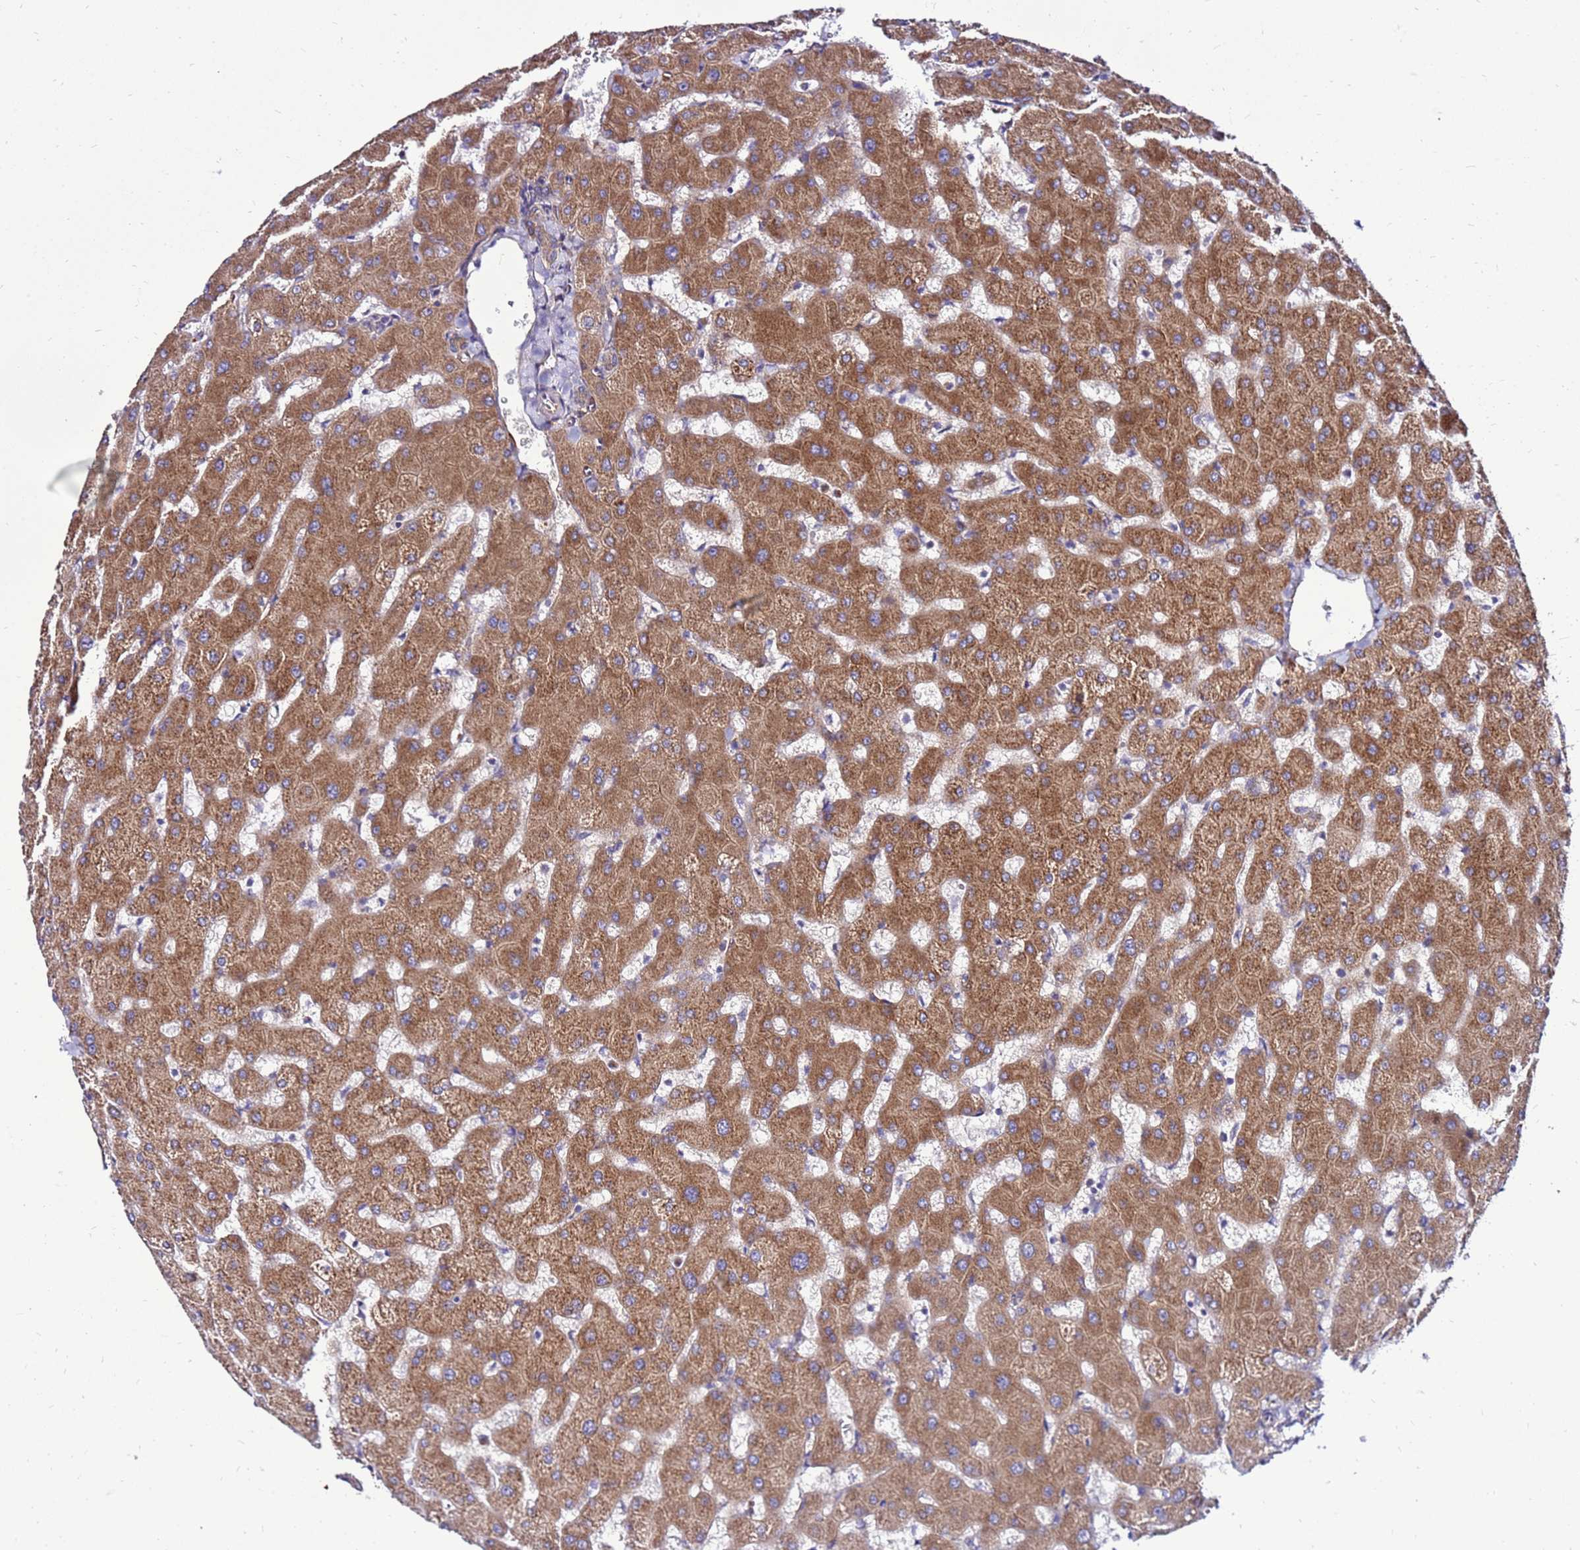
{"staining": {"intensity": "weak", "quantity": "25%-75%", "location": "cytoplasmic/membranous"}, "tissue": "liver", "cell_type": "Cholangiocytes", "image_type": "normal", "snomed": [{"axis": "morphology", "description": "Normal tissue, NOS"}, {"axis": "topography", "description": "Liver"}], "caption": "An immunohistochemistry histopathology image of benign tissue is shown. Protein staining in brown highlights weak cytoplasmic/membranous positivity in liver within cholangiocytes. The protein is shown in brown color, while the nuclei are stained blue.", "gene": "EI24", "patient": {"sex": "female", "age": 63}}